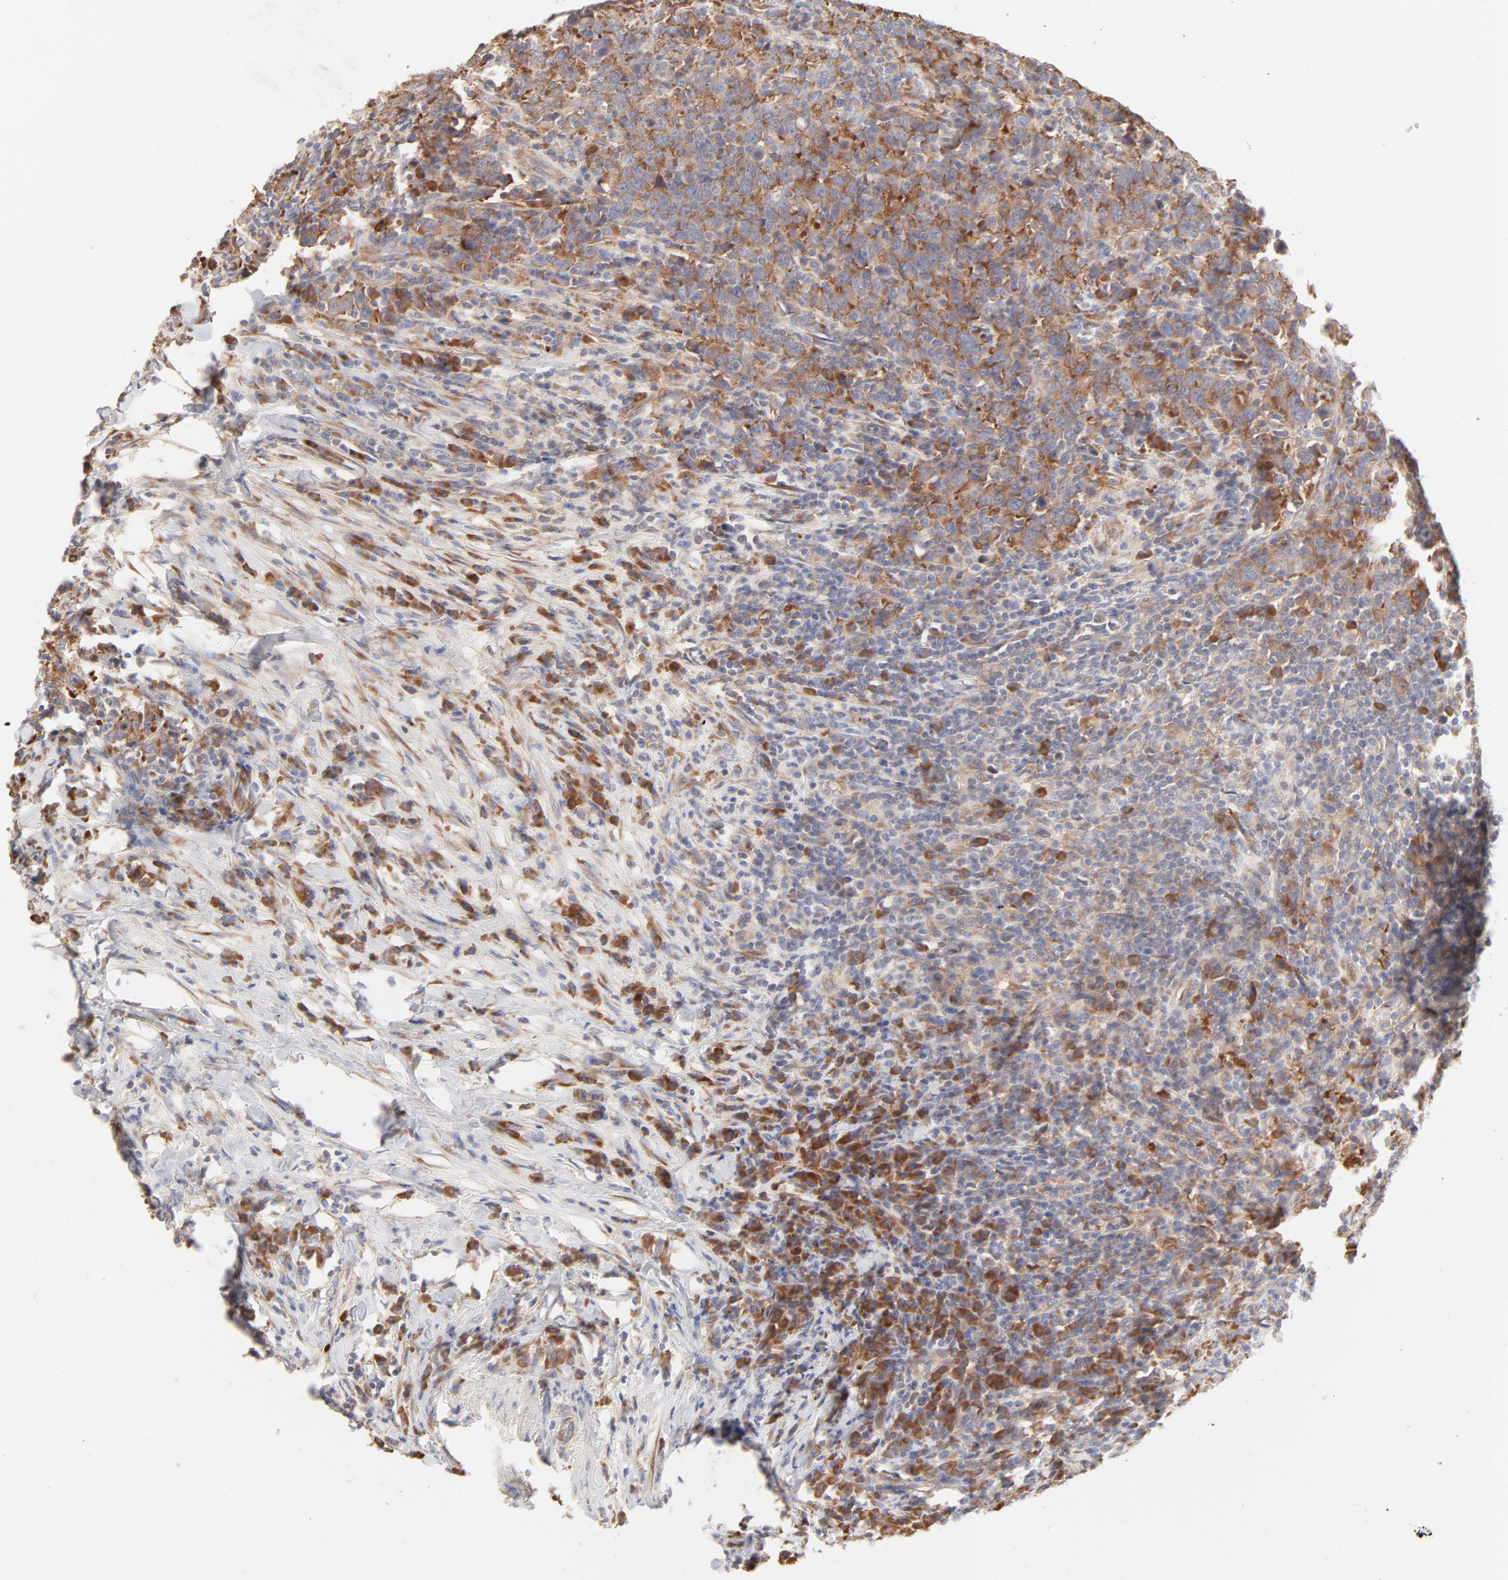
{"staining": {"intensity": "moderate", "quantity": ">75%", "location": "cytoplasmic/membranous"}, "tissue": "urothelial cancer", "cell_type": "Tumor cells", "image_type": "cancer", "snomed": [{"axis": "morphology", "description": "Urothelial carcinoma, High grade"}, {"axis": "topography", "description": "Urinary bladder"}], "caption": "Tumor cells exhibit medium levels of moderate cytoplasmic/membranous positivity in about >75% of cells in urothelial carcinoma (high-grade).", "gene": "RPS21", "patient": {"sex": "male", "age": 61}}